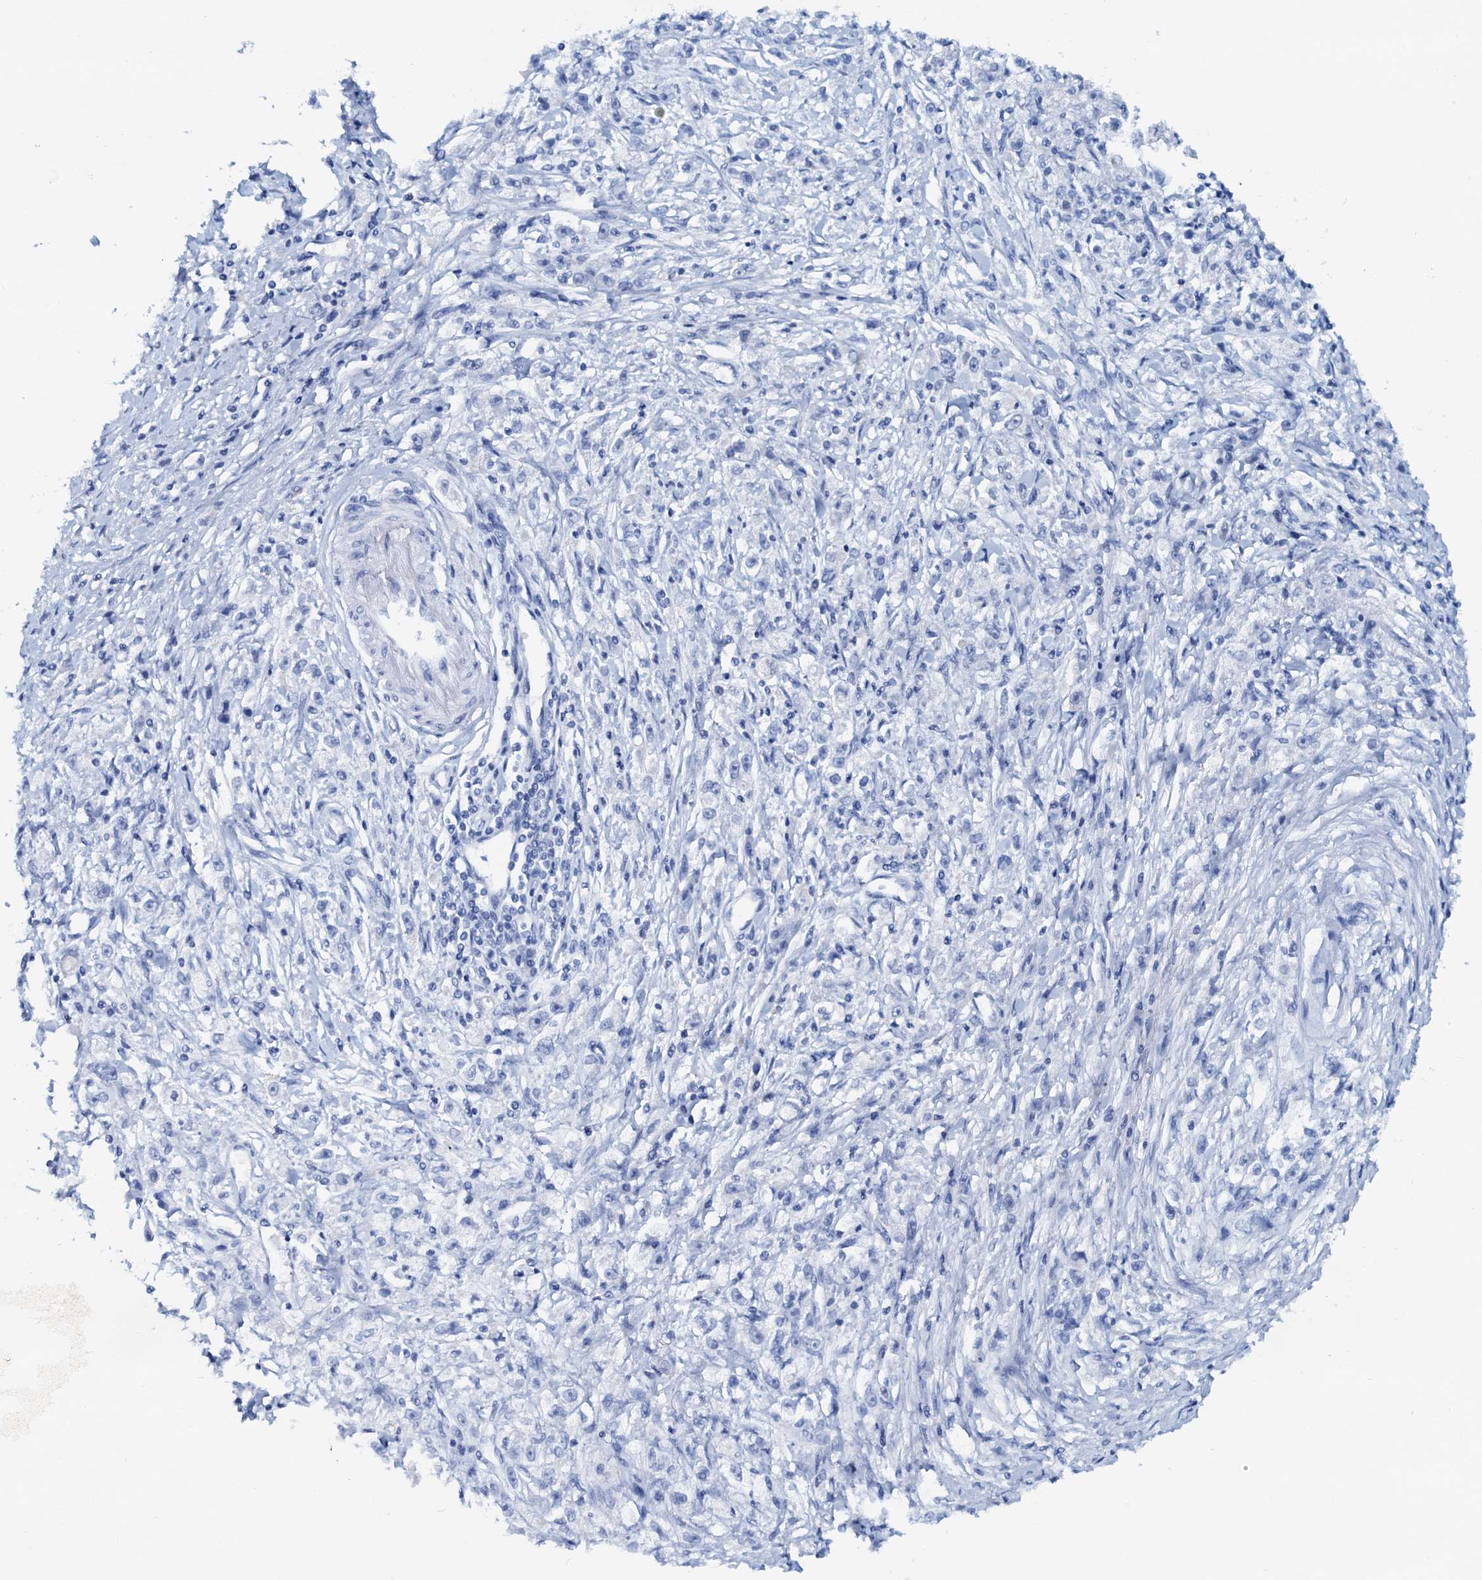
{"staining": {"intensity": "negative", "quantity": "none", "location": "none"}, "tissue": "stomach cancer", "cell_type": "Tumor cells", "image_type": "cancer", "snomed": [{"axis": "morphology", "description": "Adenocarcinoma, NOS"}, {"axis": "topography", "description": "Stomach"}], "caption": "Histopathology image shows no significant protein positivity in tumor cells of stomach cancer (adenocarcinoma).", "gene": "PTGES3", "patient": {"sex": "female", "age": 59}}